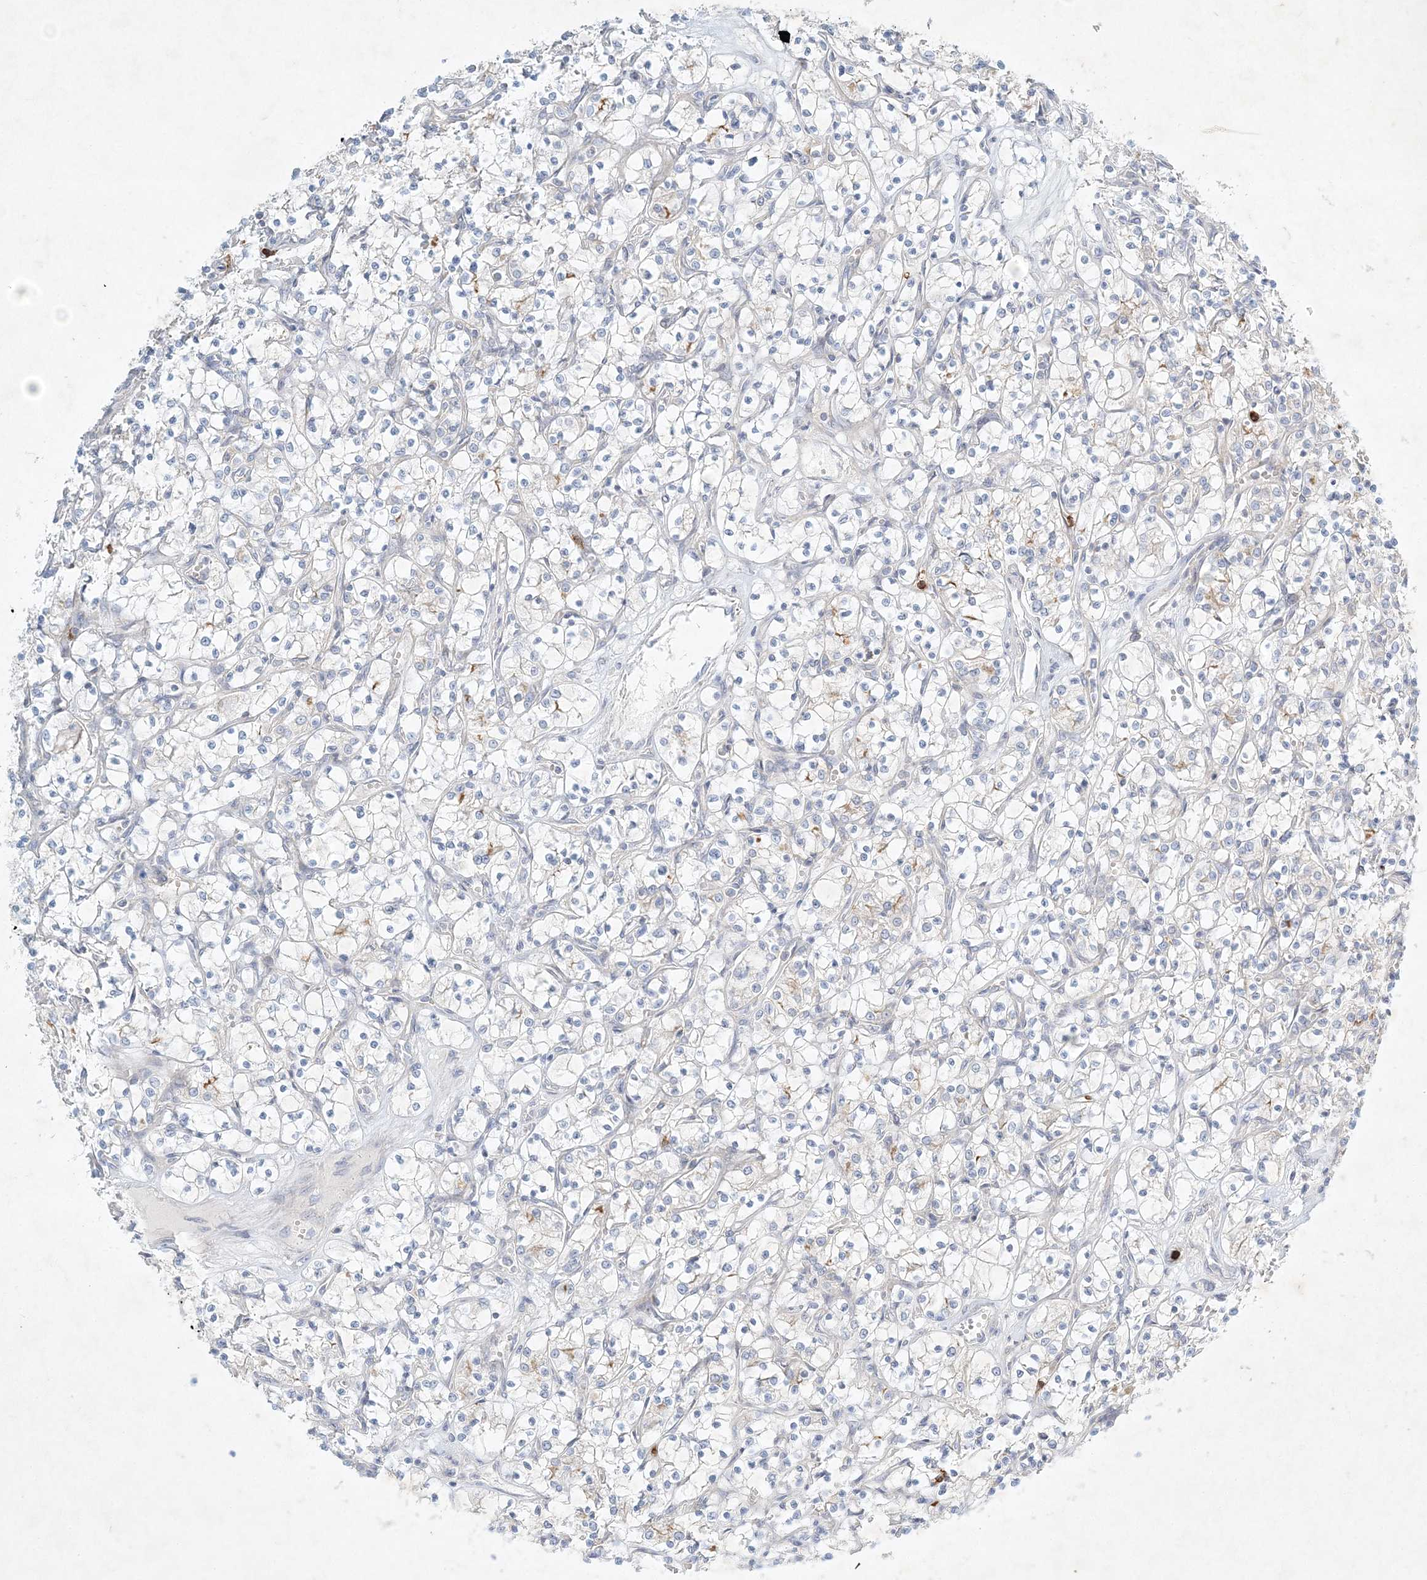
{"staining": {"intensity": "negative", "quantity": "none", "location": "none"}, "tissue": "renal cancer", "cell_type": "Tumor cells", "image_type": "cancer", "snomed": [{"axis": "morphology", "description": "Adenocarcinoma, NOS"}, {"axis": "topography", "description": "Kidney"}], "caption": "There is no significant expression in tumor cells of adenocarcinoma (renal).", "gene": "STK11IP", "patient": {"sex": "female", "age": 69}}